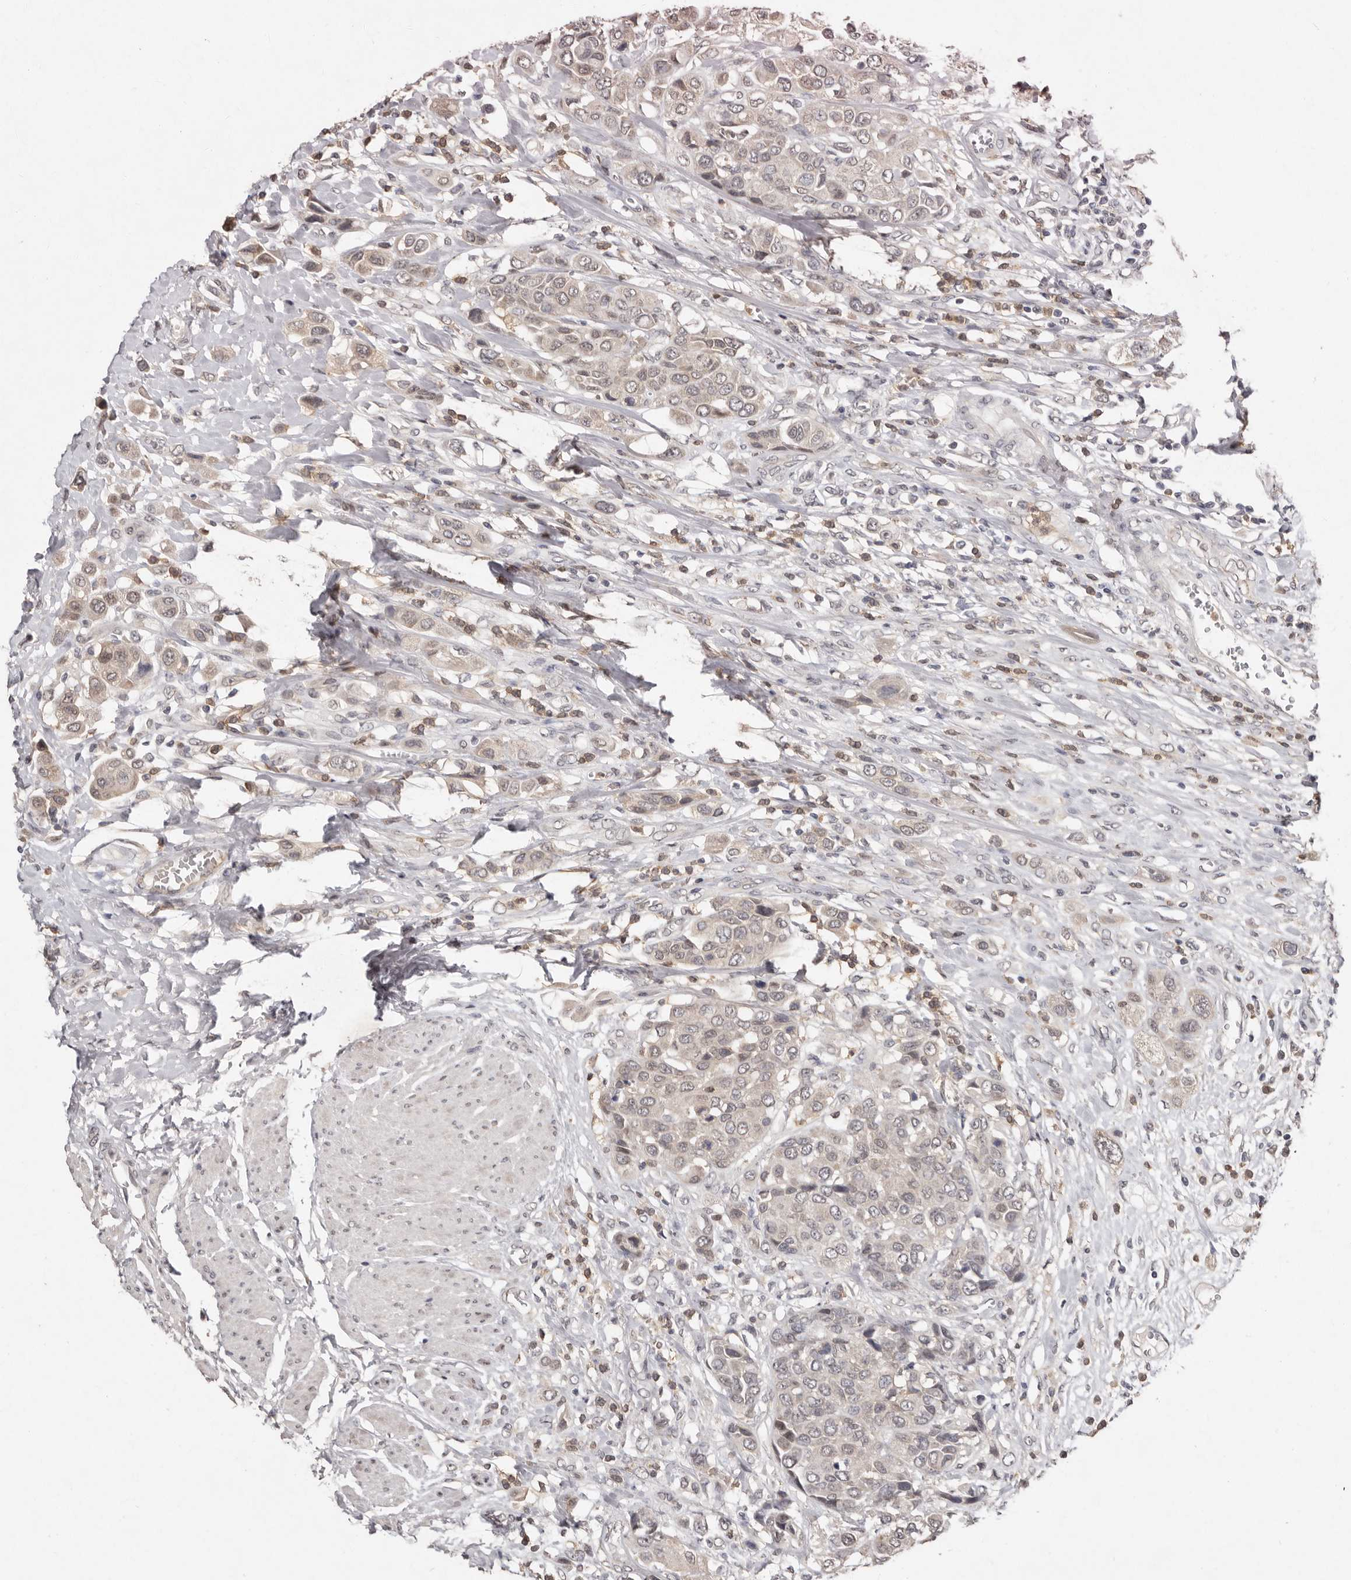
{"staining": {"intensity": "weak", "quantity": "<25%", "location": "cytoplasmic/membranous"}, "tissue": "urothelial cancer", "cell_type": "Tumor cells", "image_type": "cancer", "snomed": [{"axis": "morphology", "description": "Urothelial carcinoma, High grade"}, {"axis": "topography", "description": "Urinary bladder"}], "caption": "High magnification brightfield microscopy of urothelial cancer stained with DAB (3,3'-diaminobenzidine) (brown) and counterstained with hematoxylin (blue): tumor cells show no significant staining.", "gene": "SULT1E1", "patient": {"sex": "male", "age": 50}}